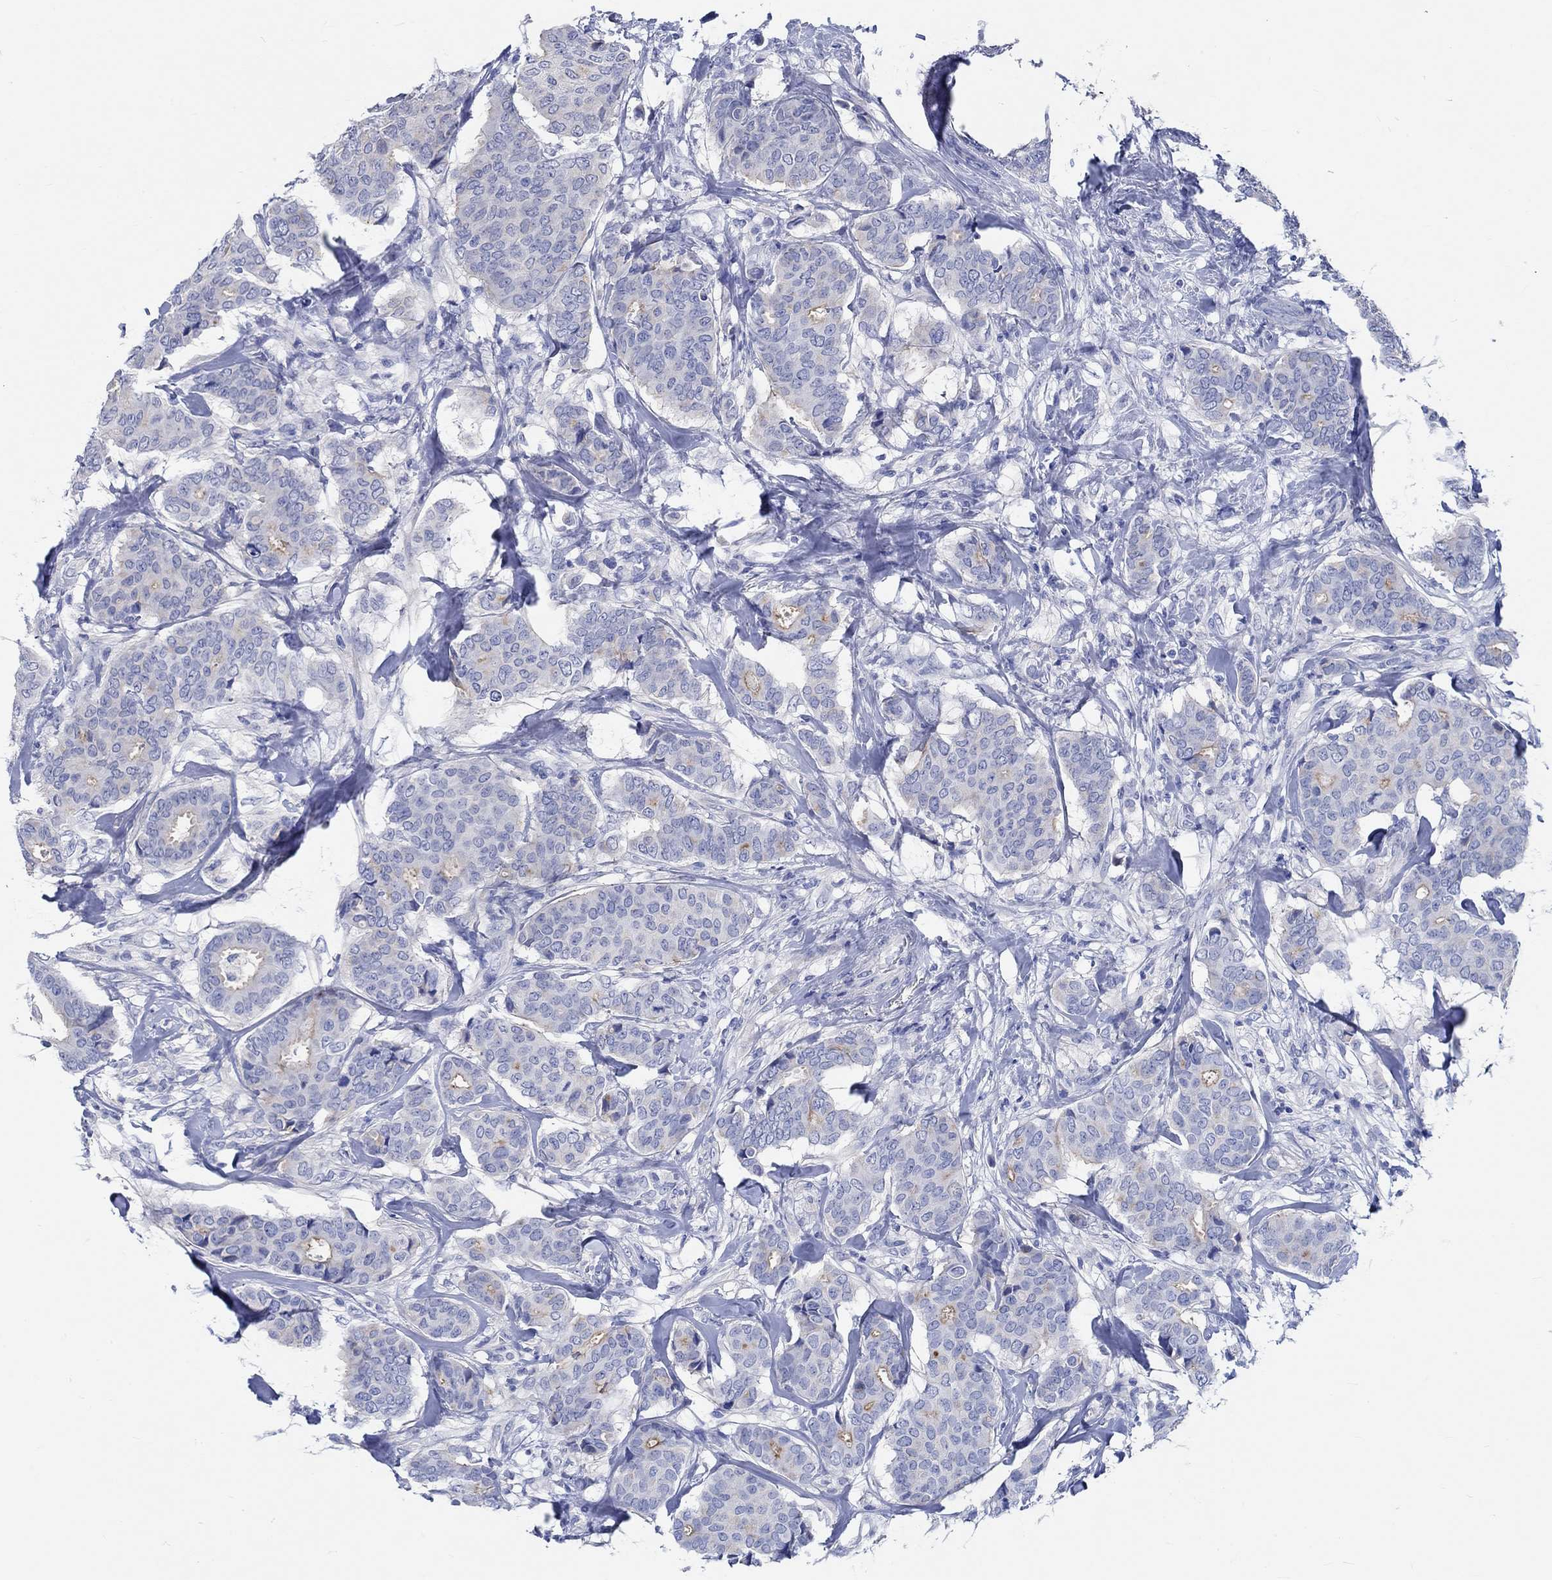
{"staining": {"intensity": "moderate", "quantity": "<25%", "location": "cytoplasmic/membranous"}, "tissue": "breast cancer", "cell_type": "Tumor cells", "image_type": "cancer", "snomed": [{"axis": "morphology", "description": "Duct carcinoma"}, {"axis": "topography", "description": "Breast"}], "caption": "Human breast cancer stained for a protein (brown) shows moderate cytoplasmic/membranous positive expression in about <25% of tumor cells.", "gene": "SHISA4", "patient": {"sex": "female", "age": 75}}